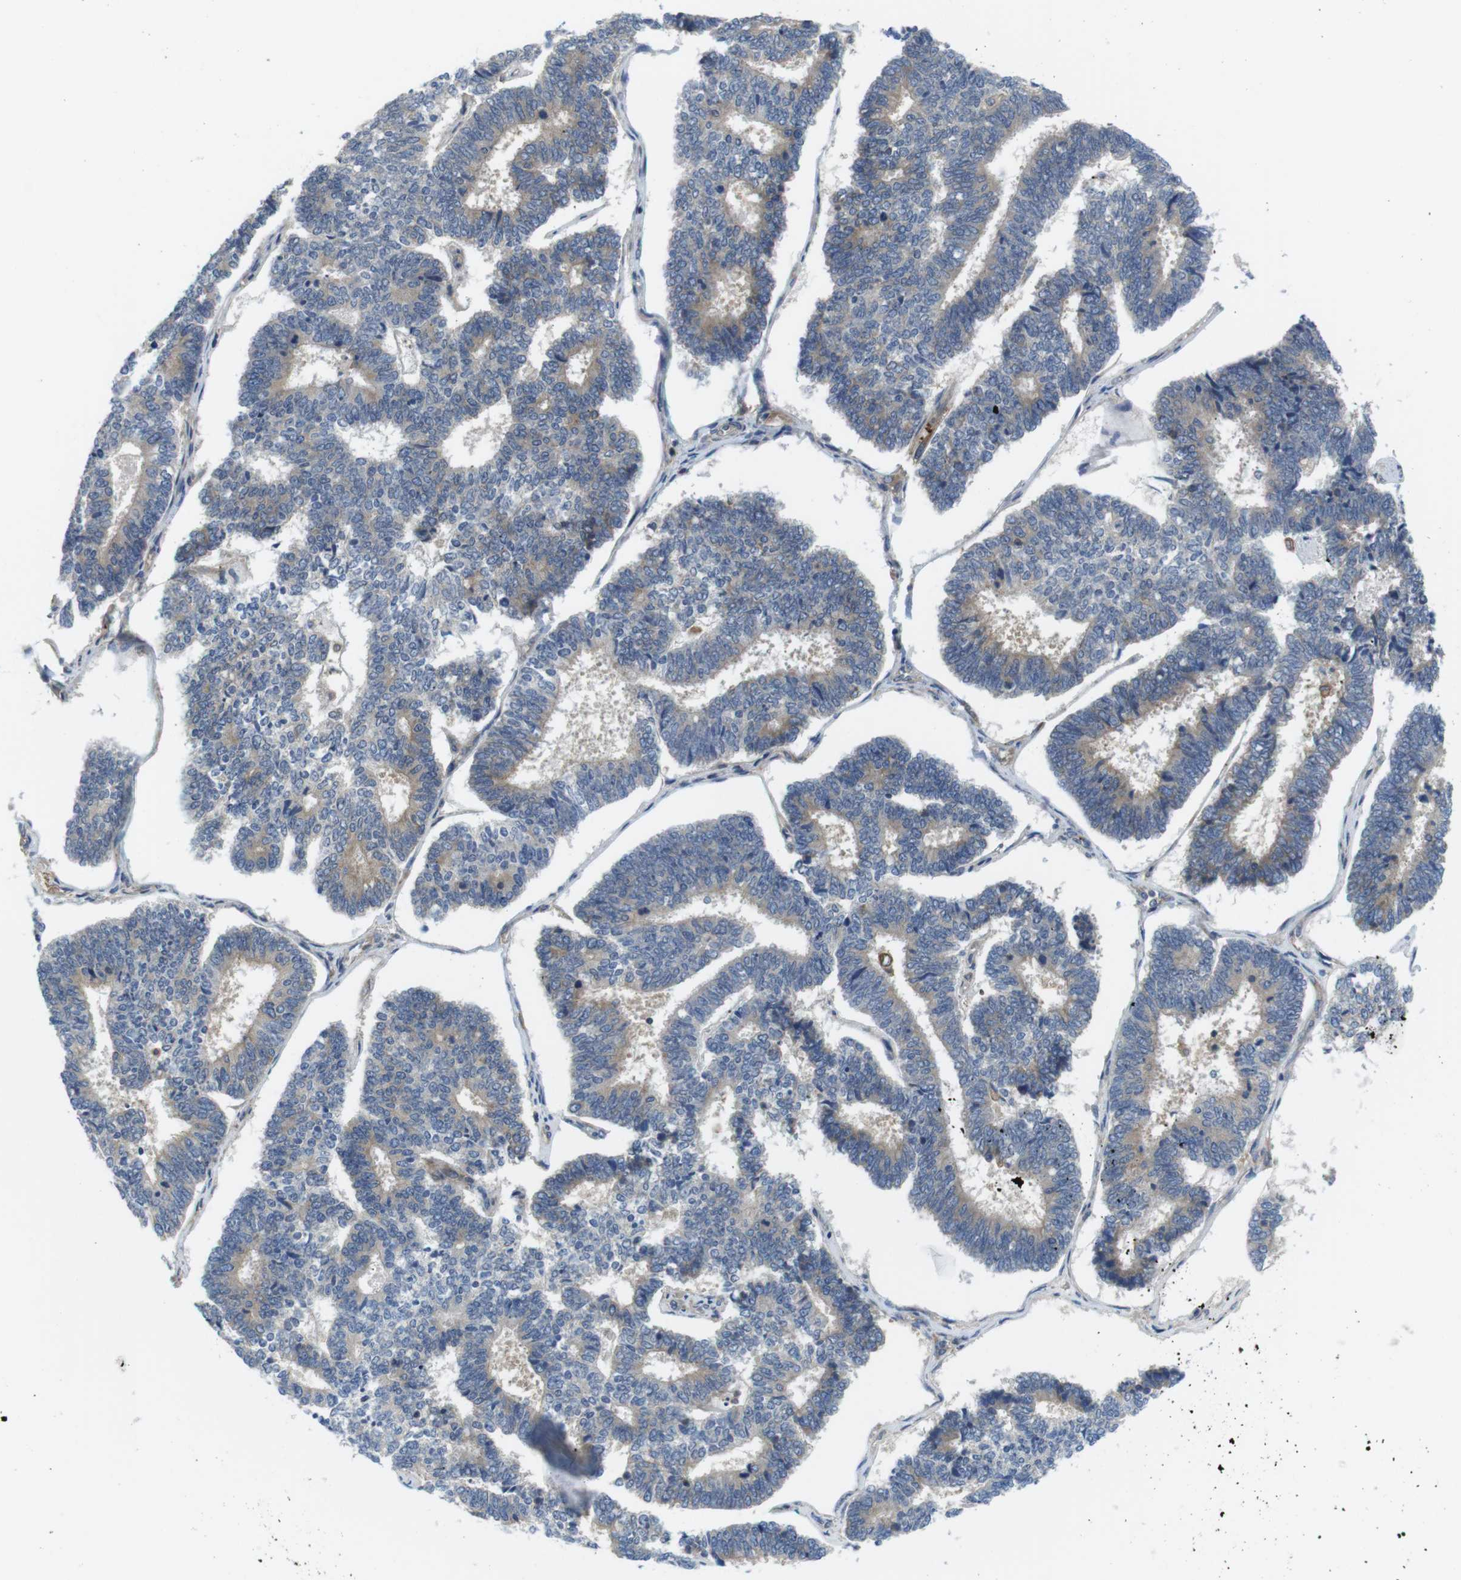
{"staining": {"intensity": "weak", "quantity": ">75%", "location": "cytoplasmic/membranous"}, "tissue": "endometrial cancer", "cell_type": "Tumor cells", "image_type": "cancer", "snomed": [{"axis": "morphology", "description": "Adenocarcinoma, NOS"}, {"axis": "topography", "description": "Endometrium"}], "caption": "Protein staining demonstrates weak cytoplasmic/membranous staining in about >75% of tumor cells in endometrial cancer. The protein is shown in brown color, while the nuclei are stained blue.", "gene": "HERPUD2", "patient": {"sex": "female", "age": 70}}